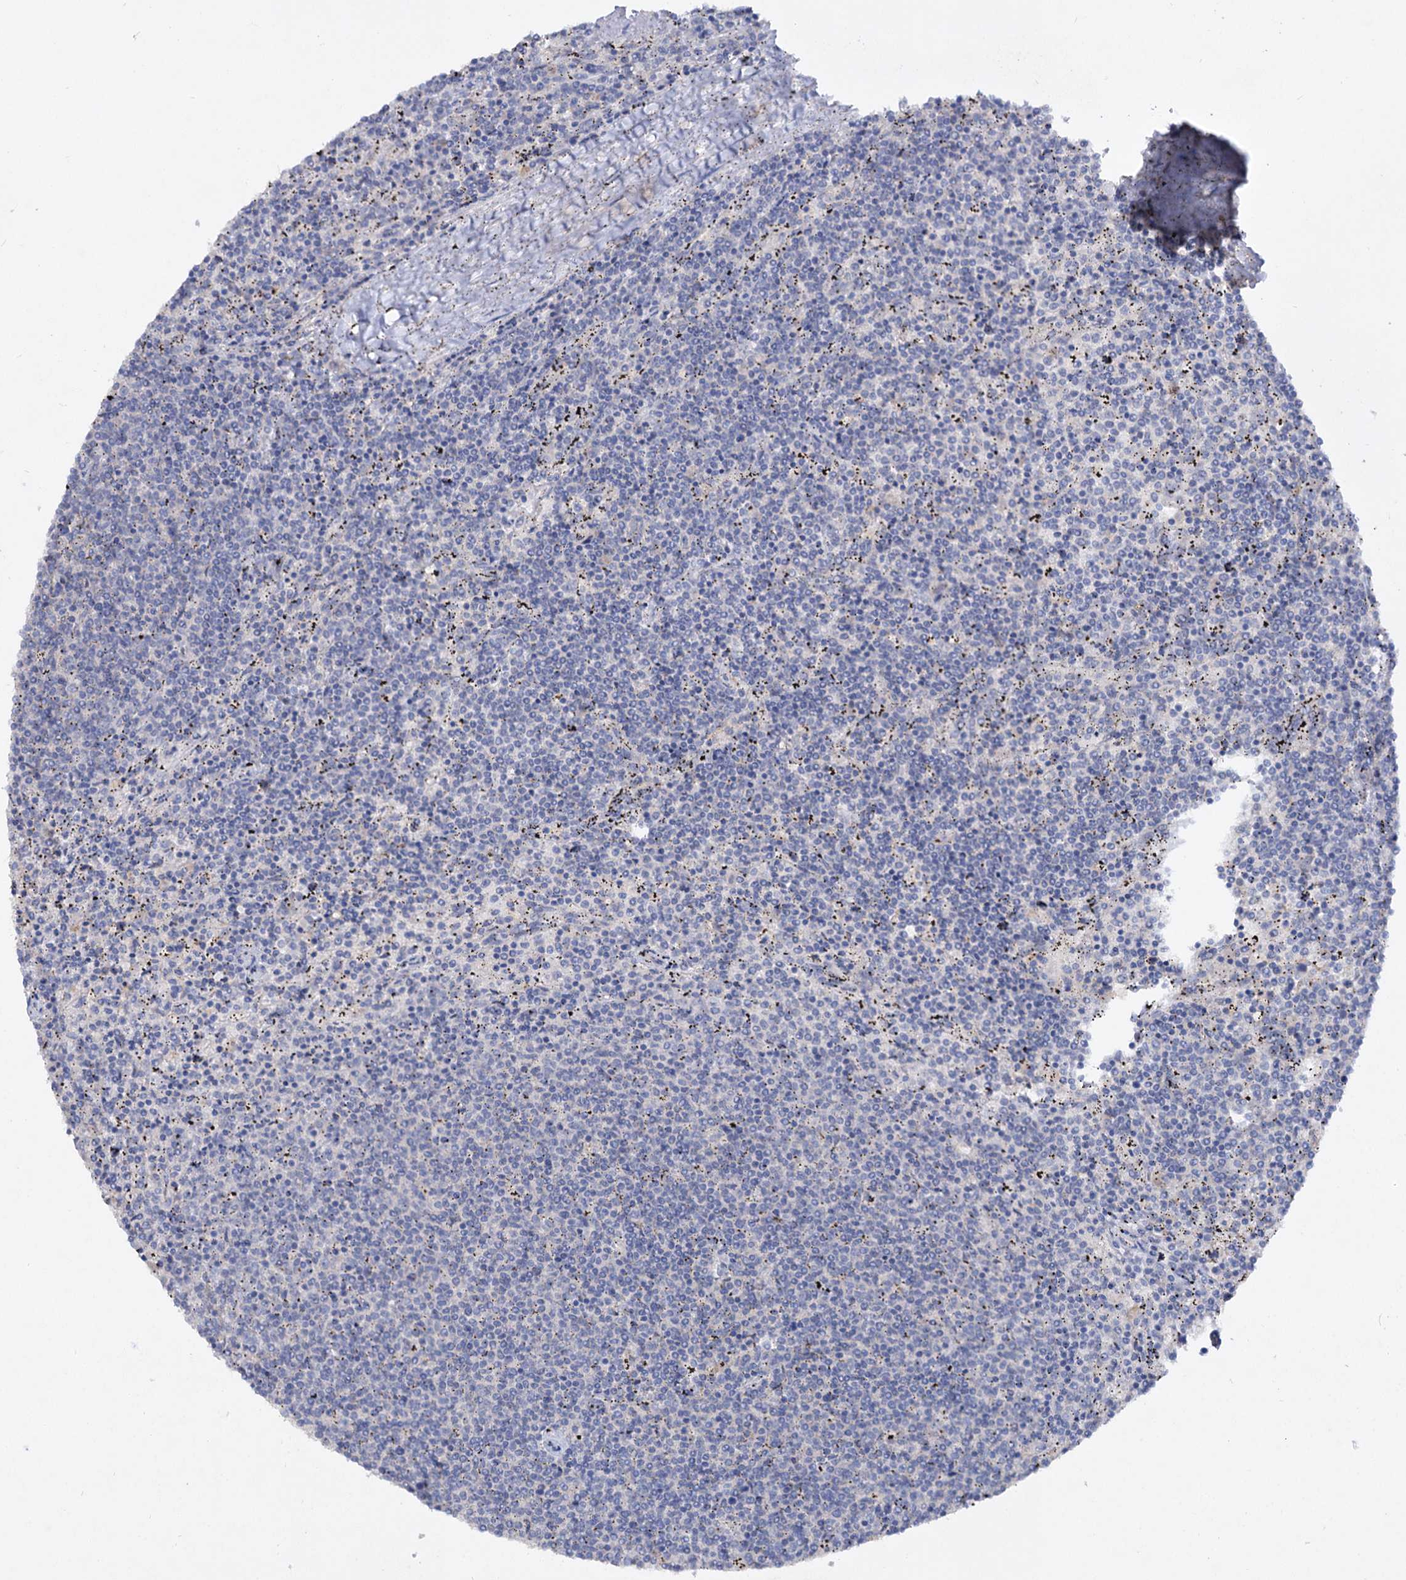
{"staining": {"intensity": "negative", "quantity": "none", "location": "none"}, "tissue": "lymphoma", "cell_type": "Tumor cells", "image_type": "cancer", "snomed": [{"axis": "morphology", "description": "Malignant lymphoma, non-Hodgkin's type, Low grade"}, {"axis": "topography", "description": "Spleen"}], "caption": "Lymphoma stained for a protein using immunohistochemistry displays no staining tumor cells.", "gene": "ATP4A", "patient": {"sex": "female", "age": 50}}